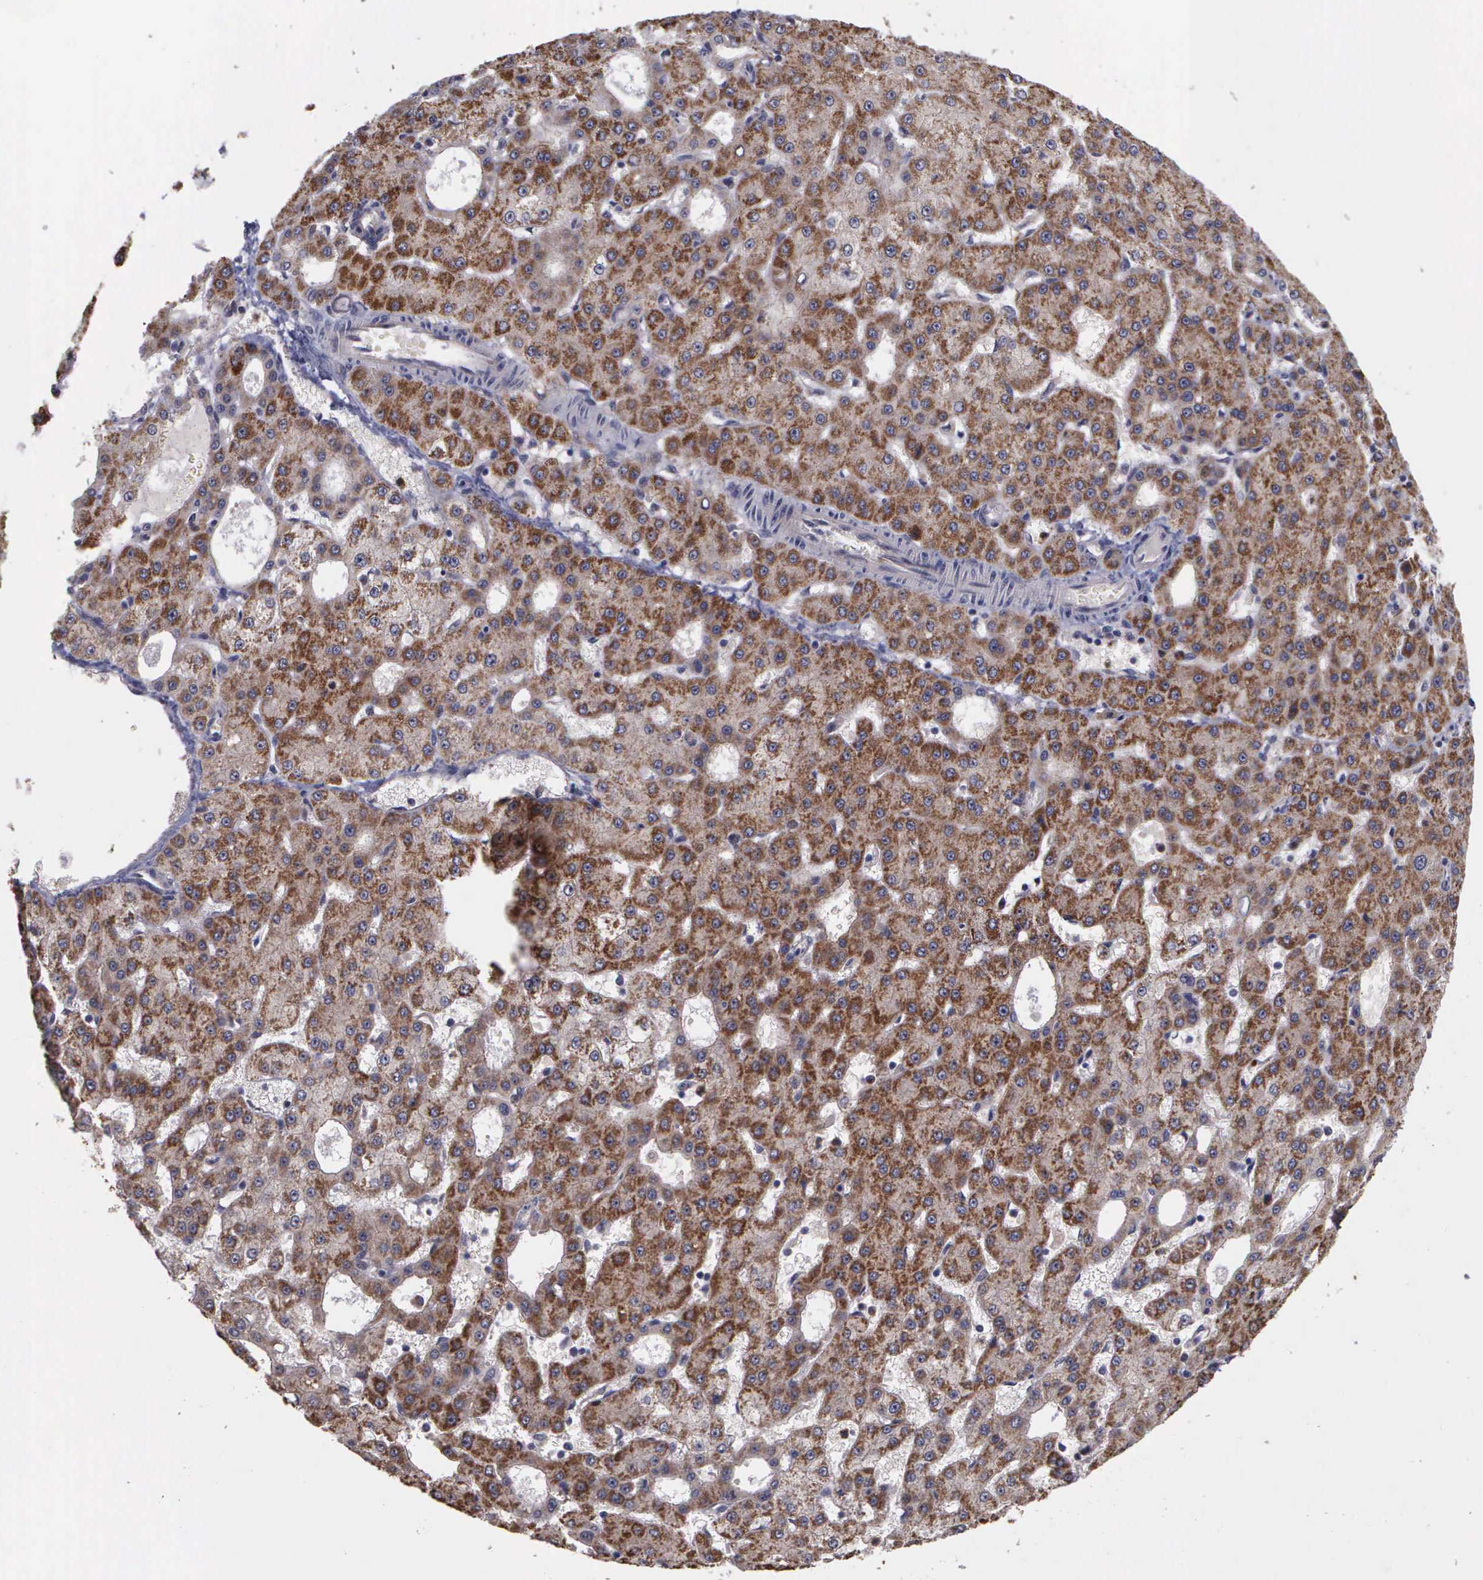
{"staining": {"intensity": "moderate", "quantity": ">75%", "location": "cytoplasmic/membranous"}, "tissue": "liver cancer", "cell_type": "Tumor cells", "image_type": "cancer", "snomed": [{"axis": "morphology", "description": "Carcinoma, Hepatocellular, NOS"}, {"axis": "topography", "description": "Liver"}], "caption": "The photomicrograph reveals immunohistochemical staining of liver cancer. There is moderate cytoplasmic/membranous staining is present in approximately >75% of tumor cells. (DAB (3,3'-diaminobenzidine) = brown stain, brightfield microscopy at high magnification).", "gene": "MAP3K9", "patient": {"sex": "male", "age": 47}}